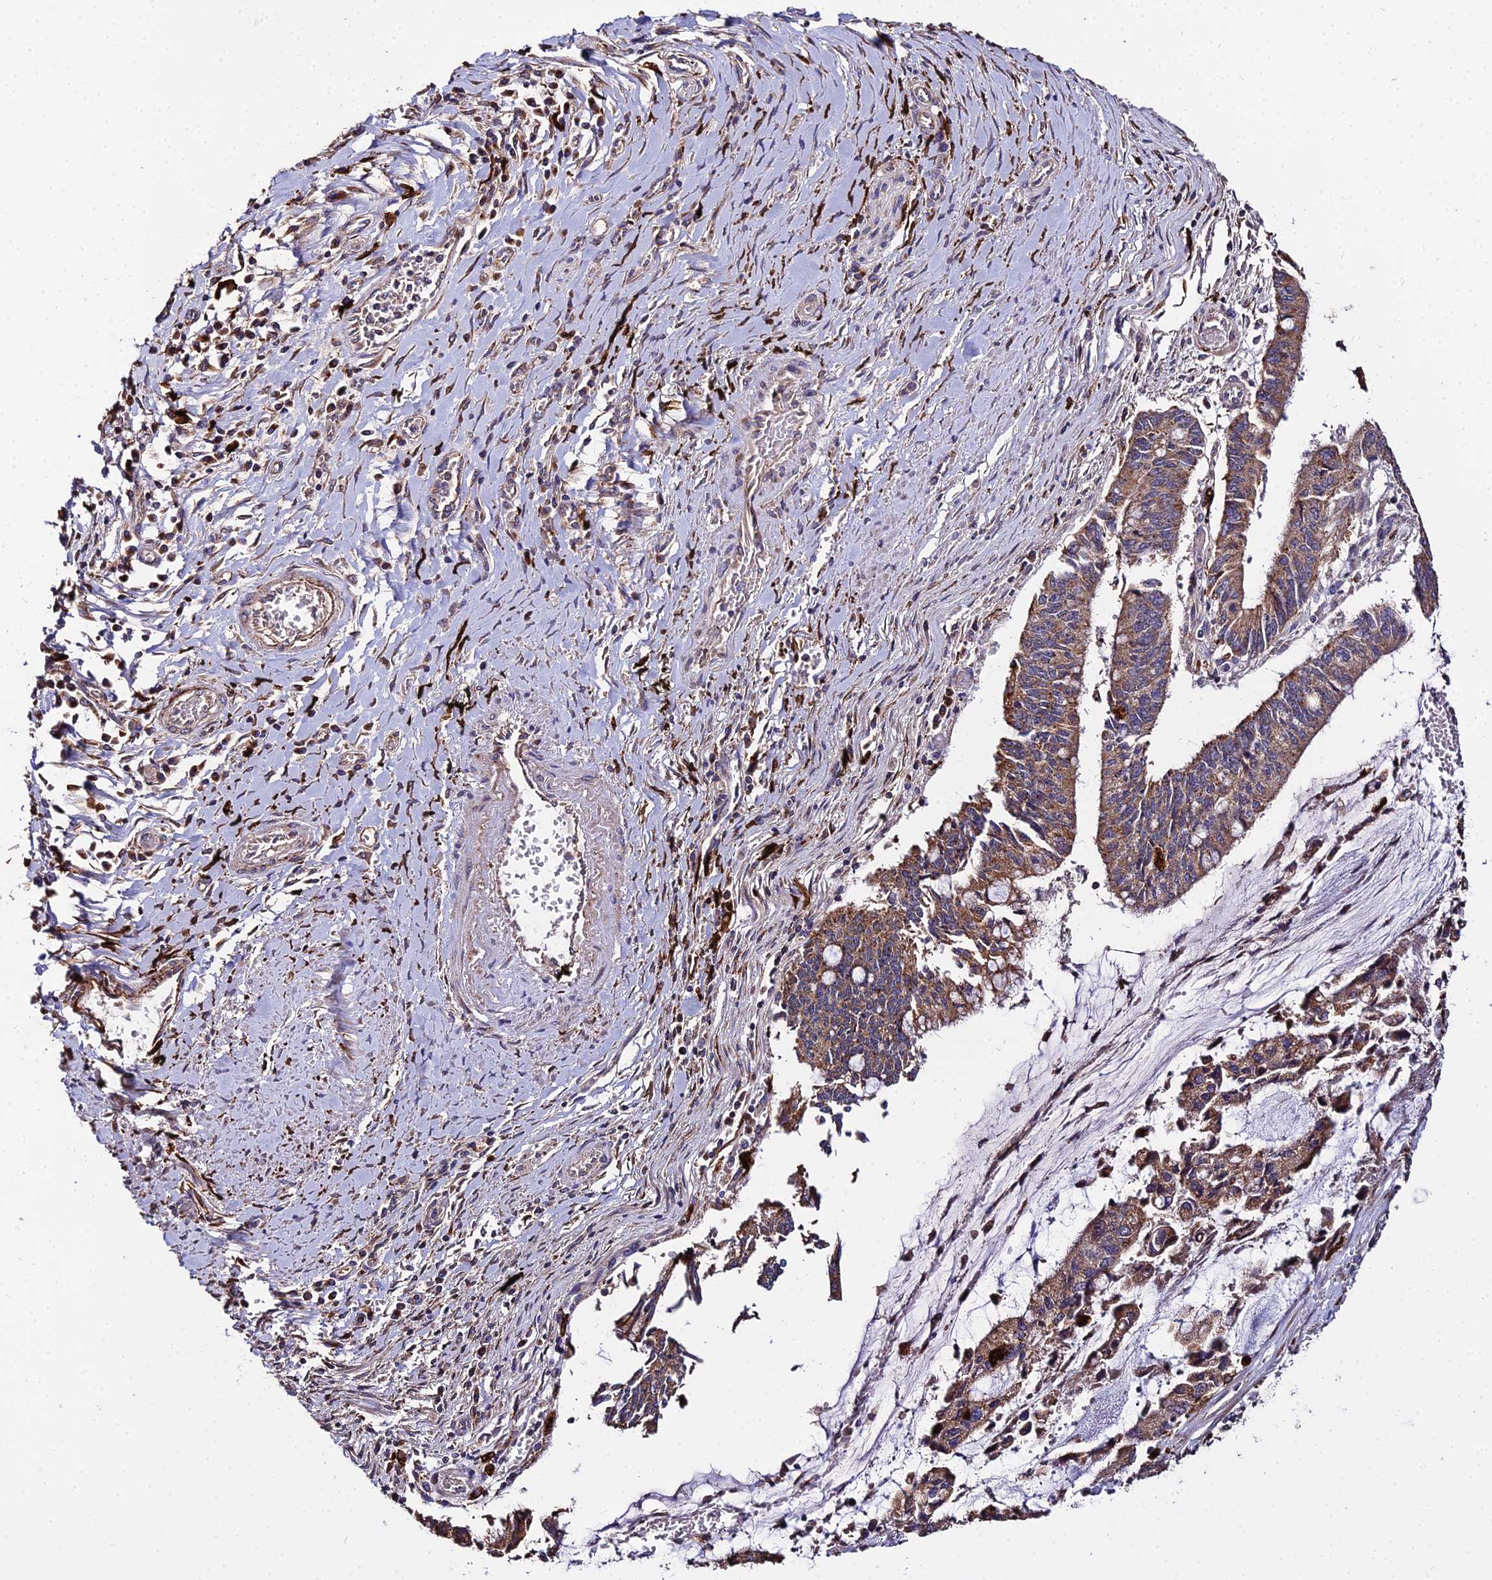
{"staining": {"intensity": "moderate", "quantity": ">75%", "location": "cytoplasmic/membranous"}, "tissue": "pancreatic cancer", "cell_type": "Tumor cells", "image_type": "cancer", "snomed": [{"axis": "morphology", "description": "Adenocarcinoma, NOS"}, {"axis": "topography", "description": "Pancreas"}], "caption": "Human pancreatic cancer (adenocarcinoma) stained with a protein marker demonstrates moderate staining in tumor cells.", "gene": "PEX19", "patient": {"sex": "female", "age": 50}}